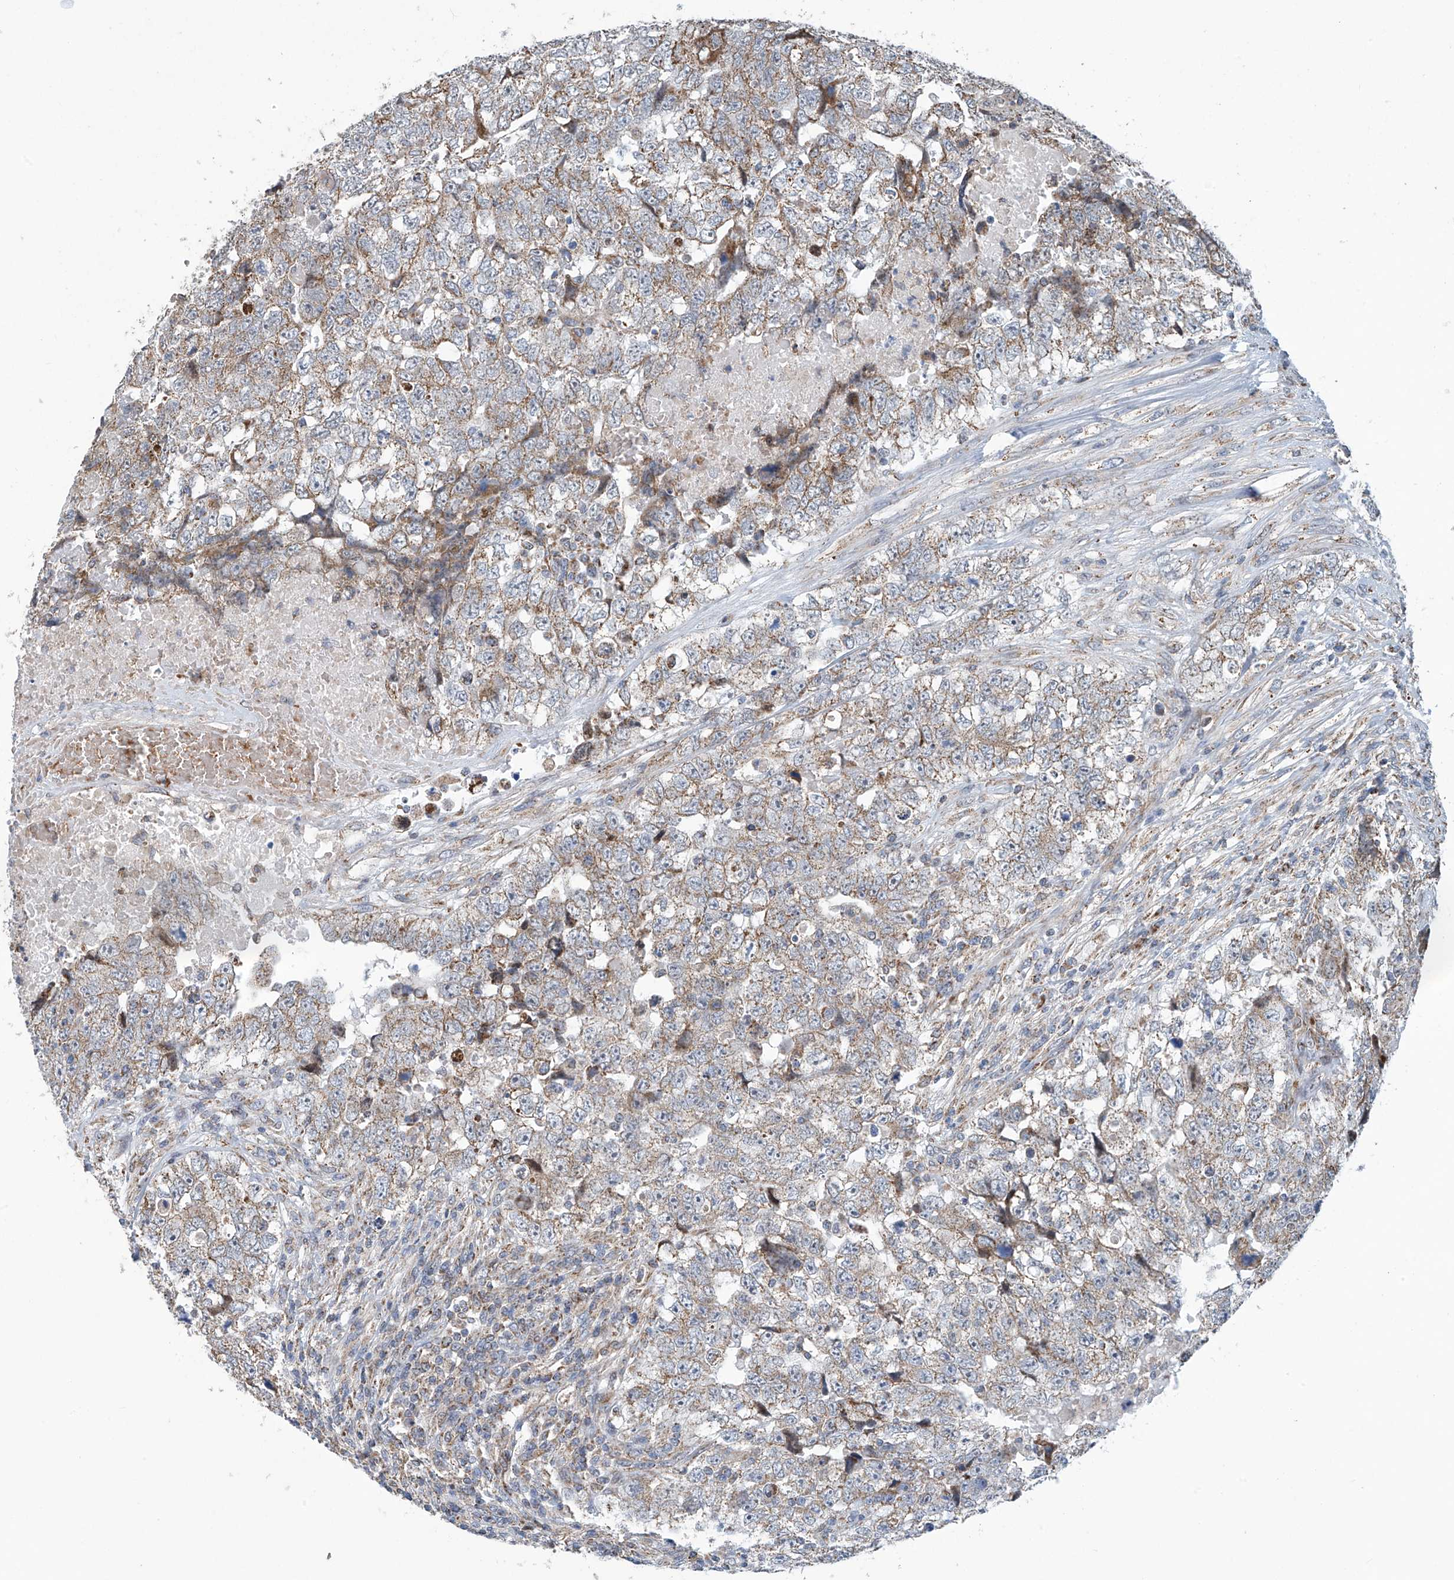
{"staining": {"intensity": "weak", "quantity": ">75%", "location": "cytoplasmic/membranous"}, "tissue": "testis cancer", "cell_type": "Tumor cells", "image_type": "cancer", "snomed": [{"axis": "morphology", "description": "Carcinoma, Embryonal, NOS"}, {"axis": "topography", "description": "Testis"}], "caption": "Immunohistochemical staining of testis cancer reveals weak cytoplasmic/membranous protein positivity in approximately >75% of tumor cells.", "gene": "COMMD1", "patient": {"sex": "male", "age": 37}}